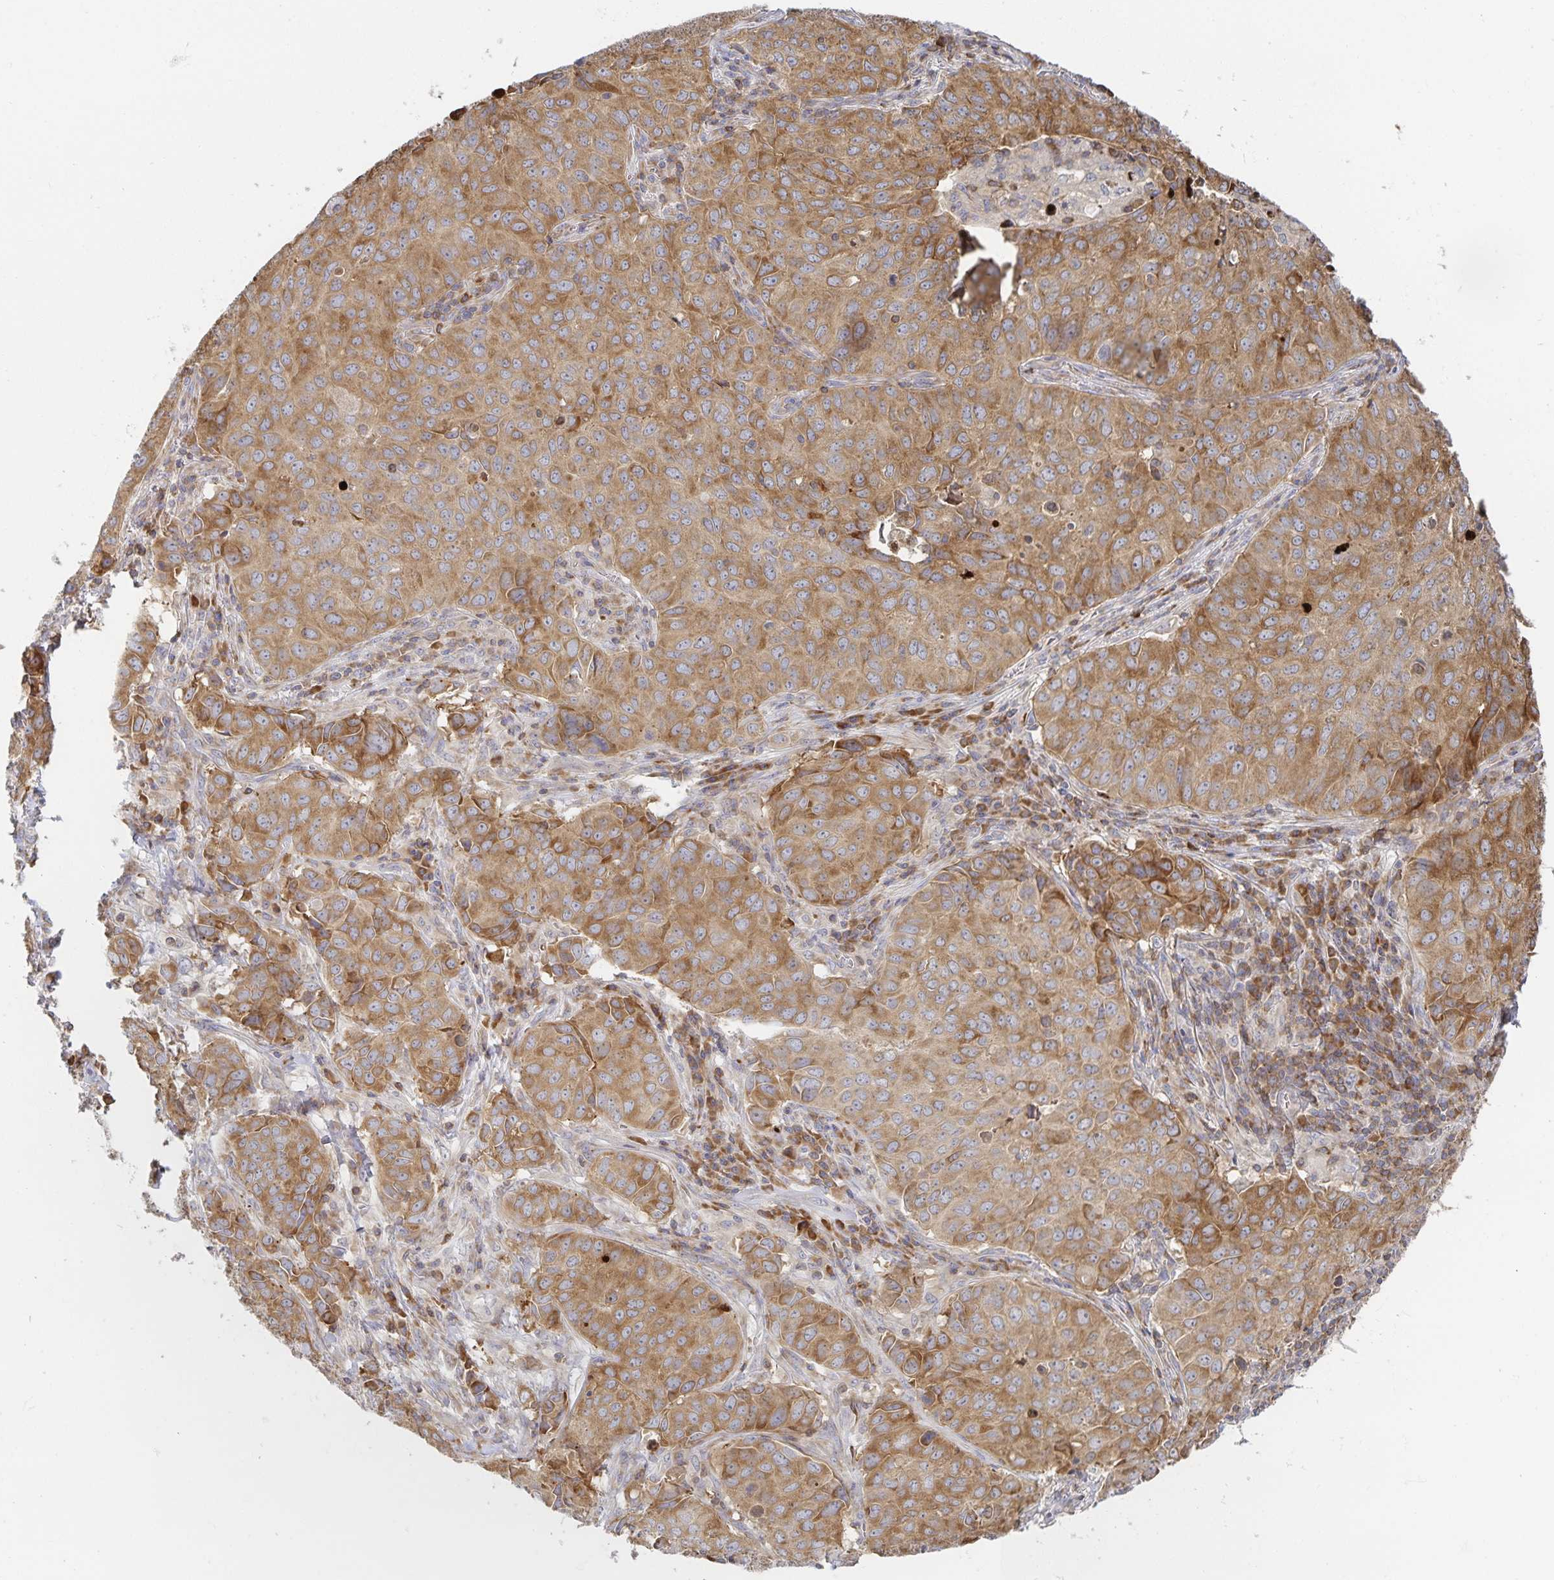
{"staining": {"intensity": "moderate", "quantity": ">75%", "location": "cytoplasmic/membranous"}, "tissue": "lung cancer", "cell_type": "Tumor cells", "image_type": "cancer", "snomed": [{"axis": "morphology", "description": "Adenocarcinoma, NOS"}, {"axis": "topography", "description": "Lung"}], "caption": "Immunohistochemistry (IHC) (DAB) staining of human adenocarcinoma (lung) exhibits moderate cytoplasmic/membranous protein positivity in about >75% of tumor cells.", "gene": "NOMO1", "patient": {"sex": "female", "age": 50}}